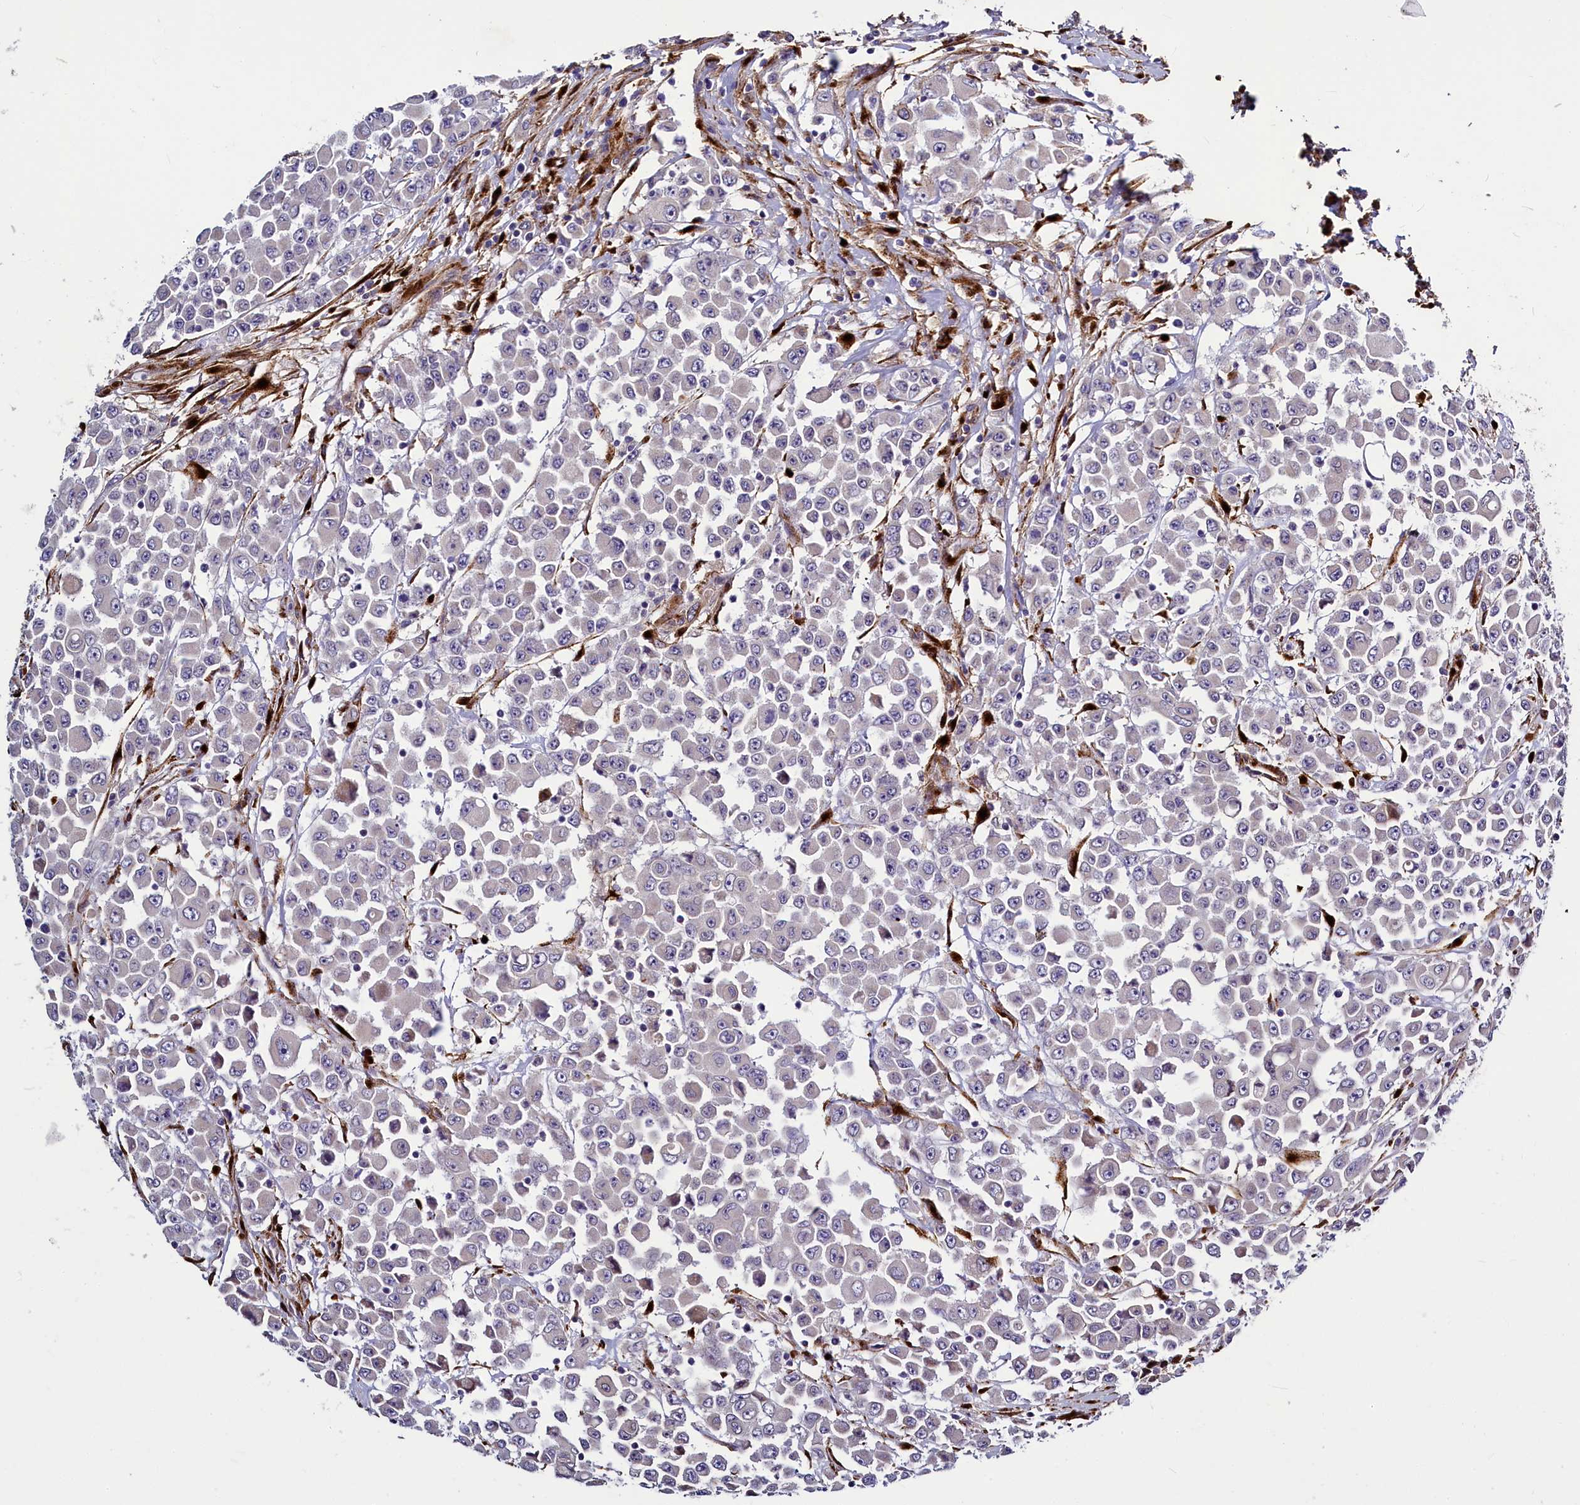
{"staining": {"intensity": "negative", "quantity": "none", "location": "none"}, "tissue": "colorectal cancer", "cell_type": "Tumor cells", "image_type": "cancer", "snomed": [{"axis": "morphology", "description": "Adenocarcinoma, NOS"}, {"axis": "topography", "description": "Colon"}], "caption": "IHC of human colorectal cancer (adenocarcinoma) shows no staining in tumor cells.", "gene": "MRC2", "patient": {"sex": "male", "age": 51}}